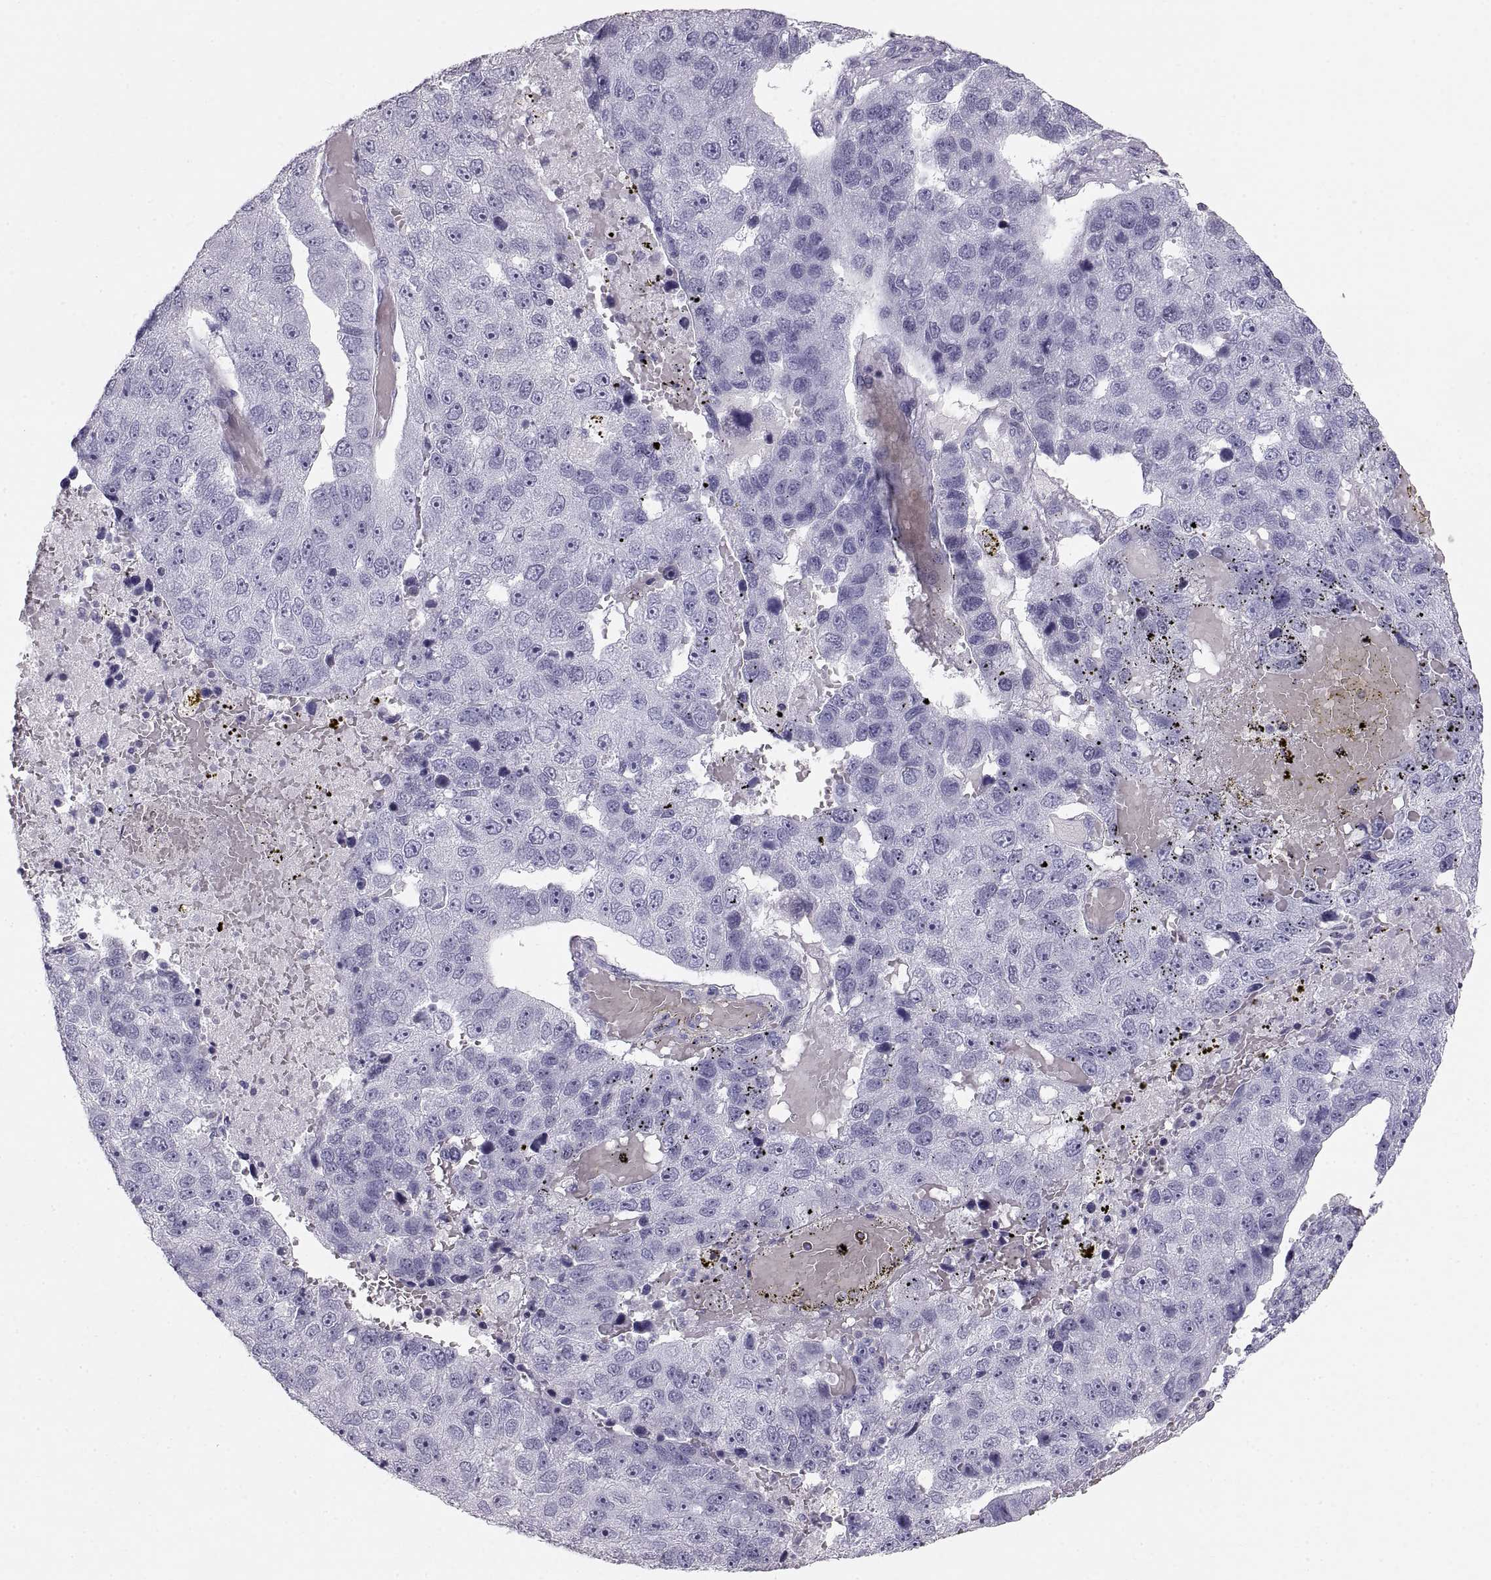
{"staining": {"intensity": "negative", "quantity": "none", "location": "none"}, "tissue": "pancreatic cancer", "cell_type": "Tumor cells", "image_type": "cancer", "snomed": [{"axis": "morphology", "description": "Adenocarcinoma, NOS"}, {"axis": "topography", "description": "Pancreas"}], "caption": "This is an immunohistochemistry (IHC) image of pancreatic cancer. There is no expression in tumor cells.", "gene": "CRYAA", "patient": {"sex": "female", "age": 61}}